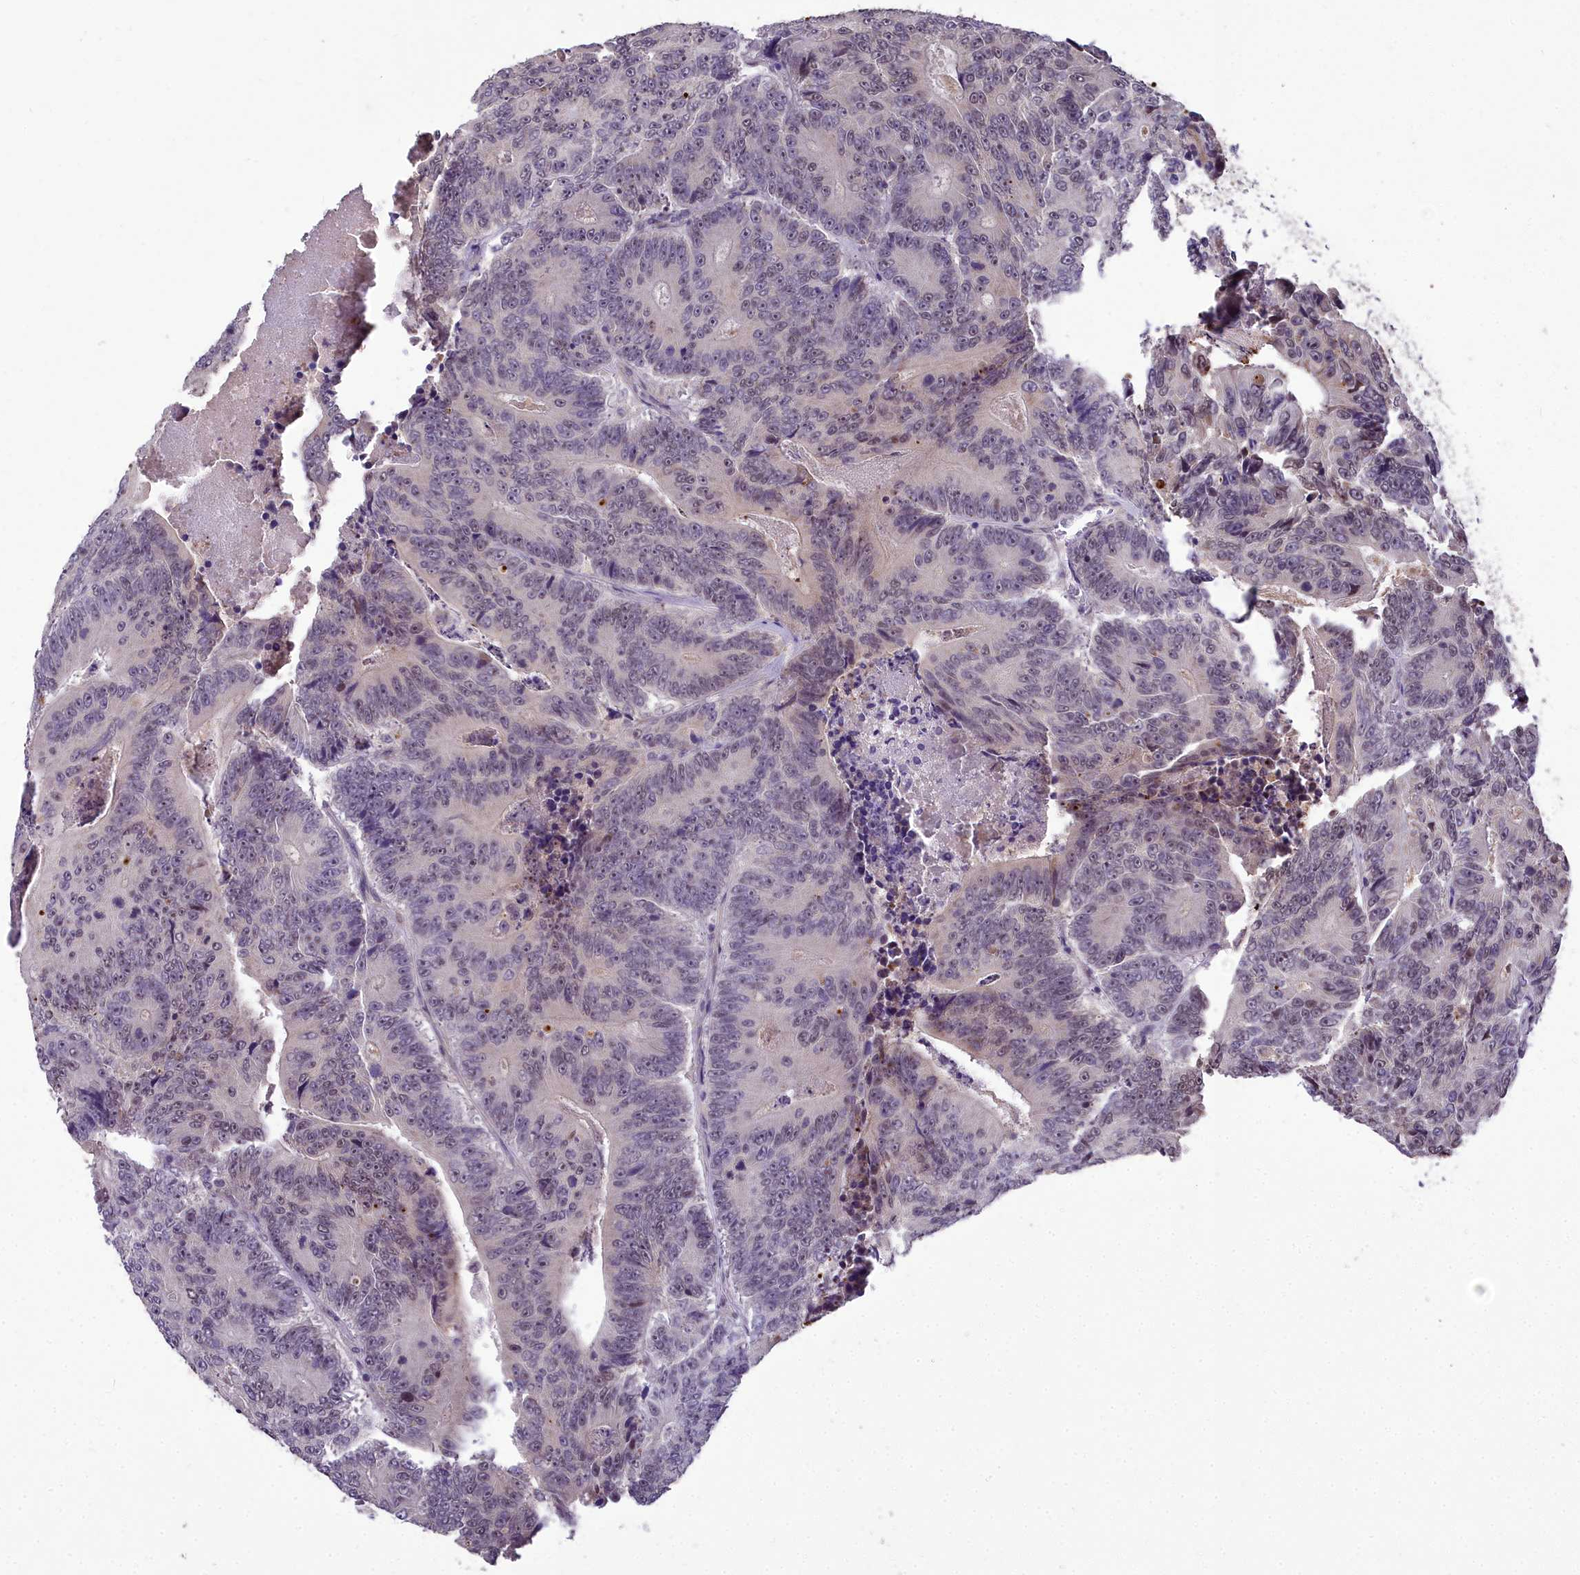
{"staining": {"intensity": "weak", "quantity": "<25%", "location": "cytoplasmic/membranous,nuclear"}, "tissue": "colorectal cancer", "cell_type": "Tumor cells", "image_type": "cancer", "snomed": [{"axis": "morphology", "description": "Adenocarcinoma, NOS"}, {"axis": "topography", "description": "Colon"}], "caption": "Immunohistochemistry (IHC) of colorectal cancer reveals no expression in tumor cells. (Brightfield microscopy of DAB (3,3'-diaminobenzidine) immunohistochemistry at high magnification).", "gene": "ZNF333", "patient": {"sex": "male", "age": 83}}